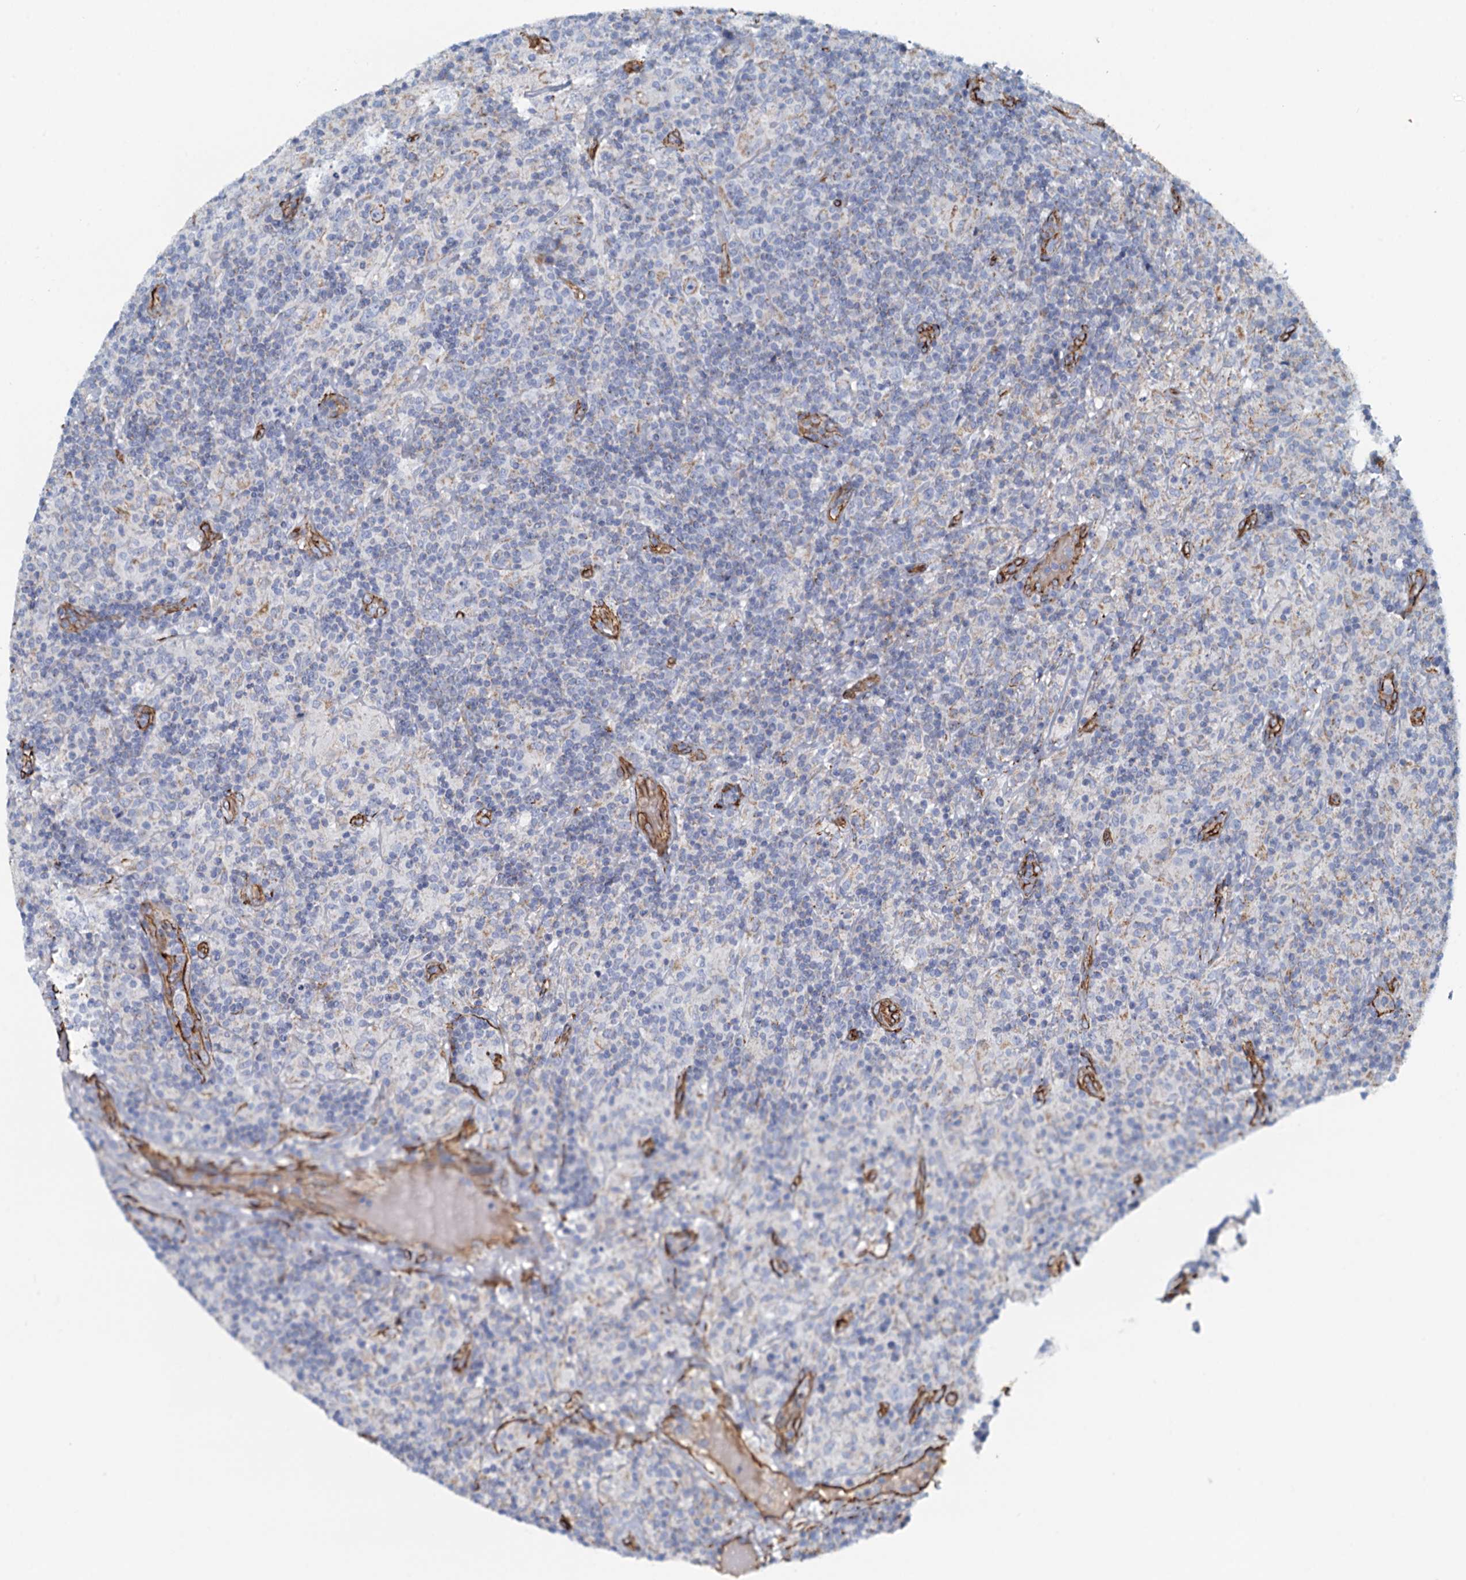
{"staining": {"intensity": "moderate", "quantity": "<25%", "location": "cytoplasmic/membranous"}, "tissue": "lymphoma", "cell_type": "Tumor cells", "image_type": "cancer", "snomed": [{"axis": "morphology", "description": "Hodgkin's disease, NOS"}, {"axis": "topography", "description": "Lymph node"}], "caption": "Moderate cytoplasmic/membranous protein positivity is appreciated in about <25% of tumor cells in Hodgkin's disease. (brown staining indicates protein expression, while blue staining denotes nuclei).", "gene": "DGKG", "patient": {"sex": "male", "age": 70}}